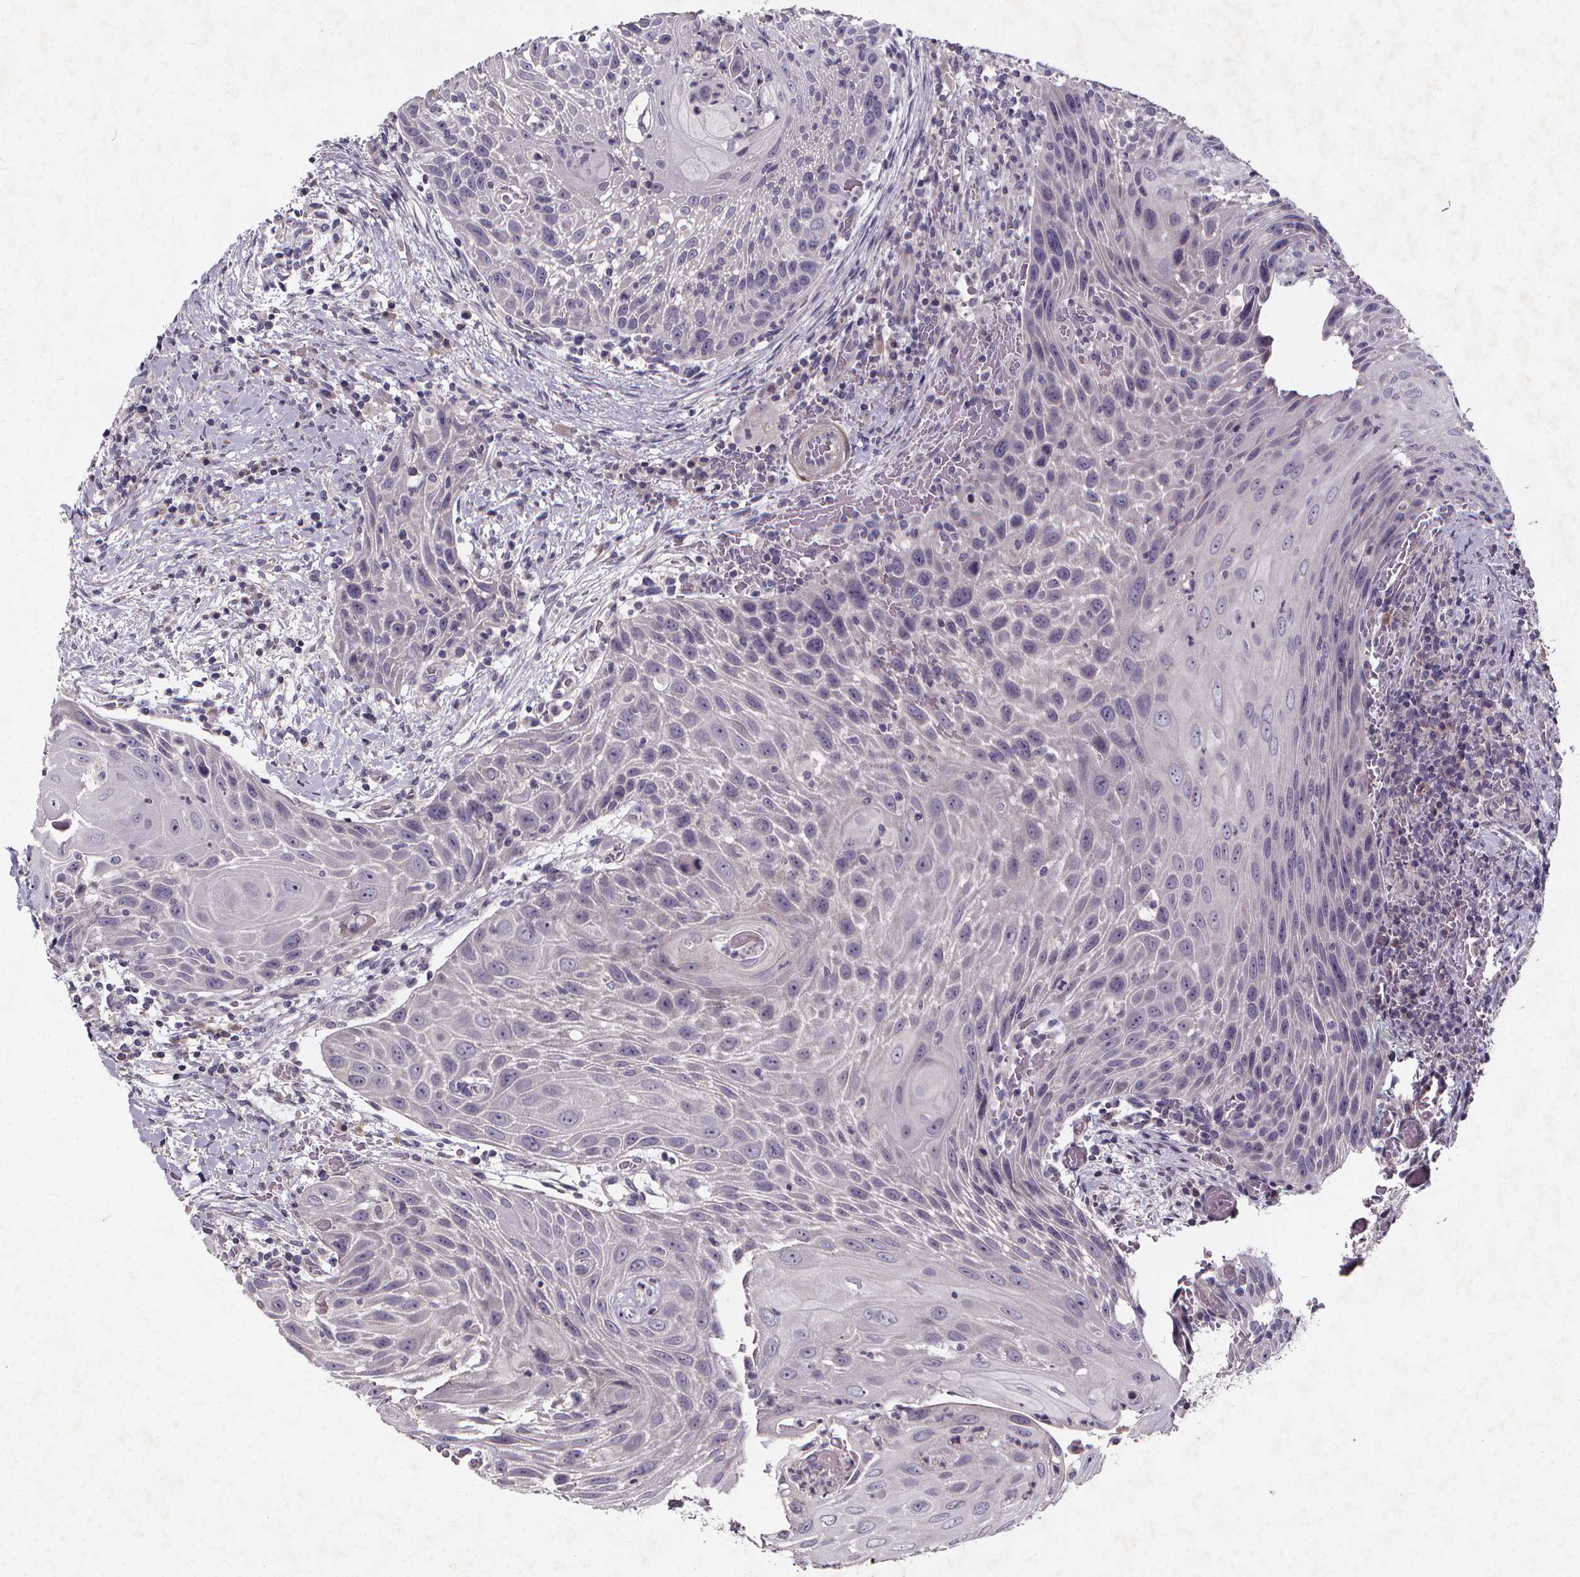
{"staining": {"intensity": "negative", "quantity": "none", "location": "none"}, "tissue": "head and neck cancer", "cell_type": "Tumor cells", "image_type": "cancer", "snomed": [{"axis": "morphology", "description": "Squamous cell carcinoma, NOS"}, {"axis": "topography", "description": "Head-Neck"}], "caption": "Head and neck cancer was stained to show a protein in brown. There is no significant staining in tumor cells. The staining is performed using DAB (3,3'-diaminobenzidine) brown chromogen with nuclei counter-stained in using hematoxylin.", "gene": "TSPAN14", "patient": {"sex": "male", "age": 69}}